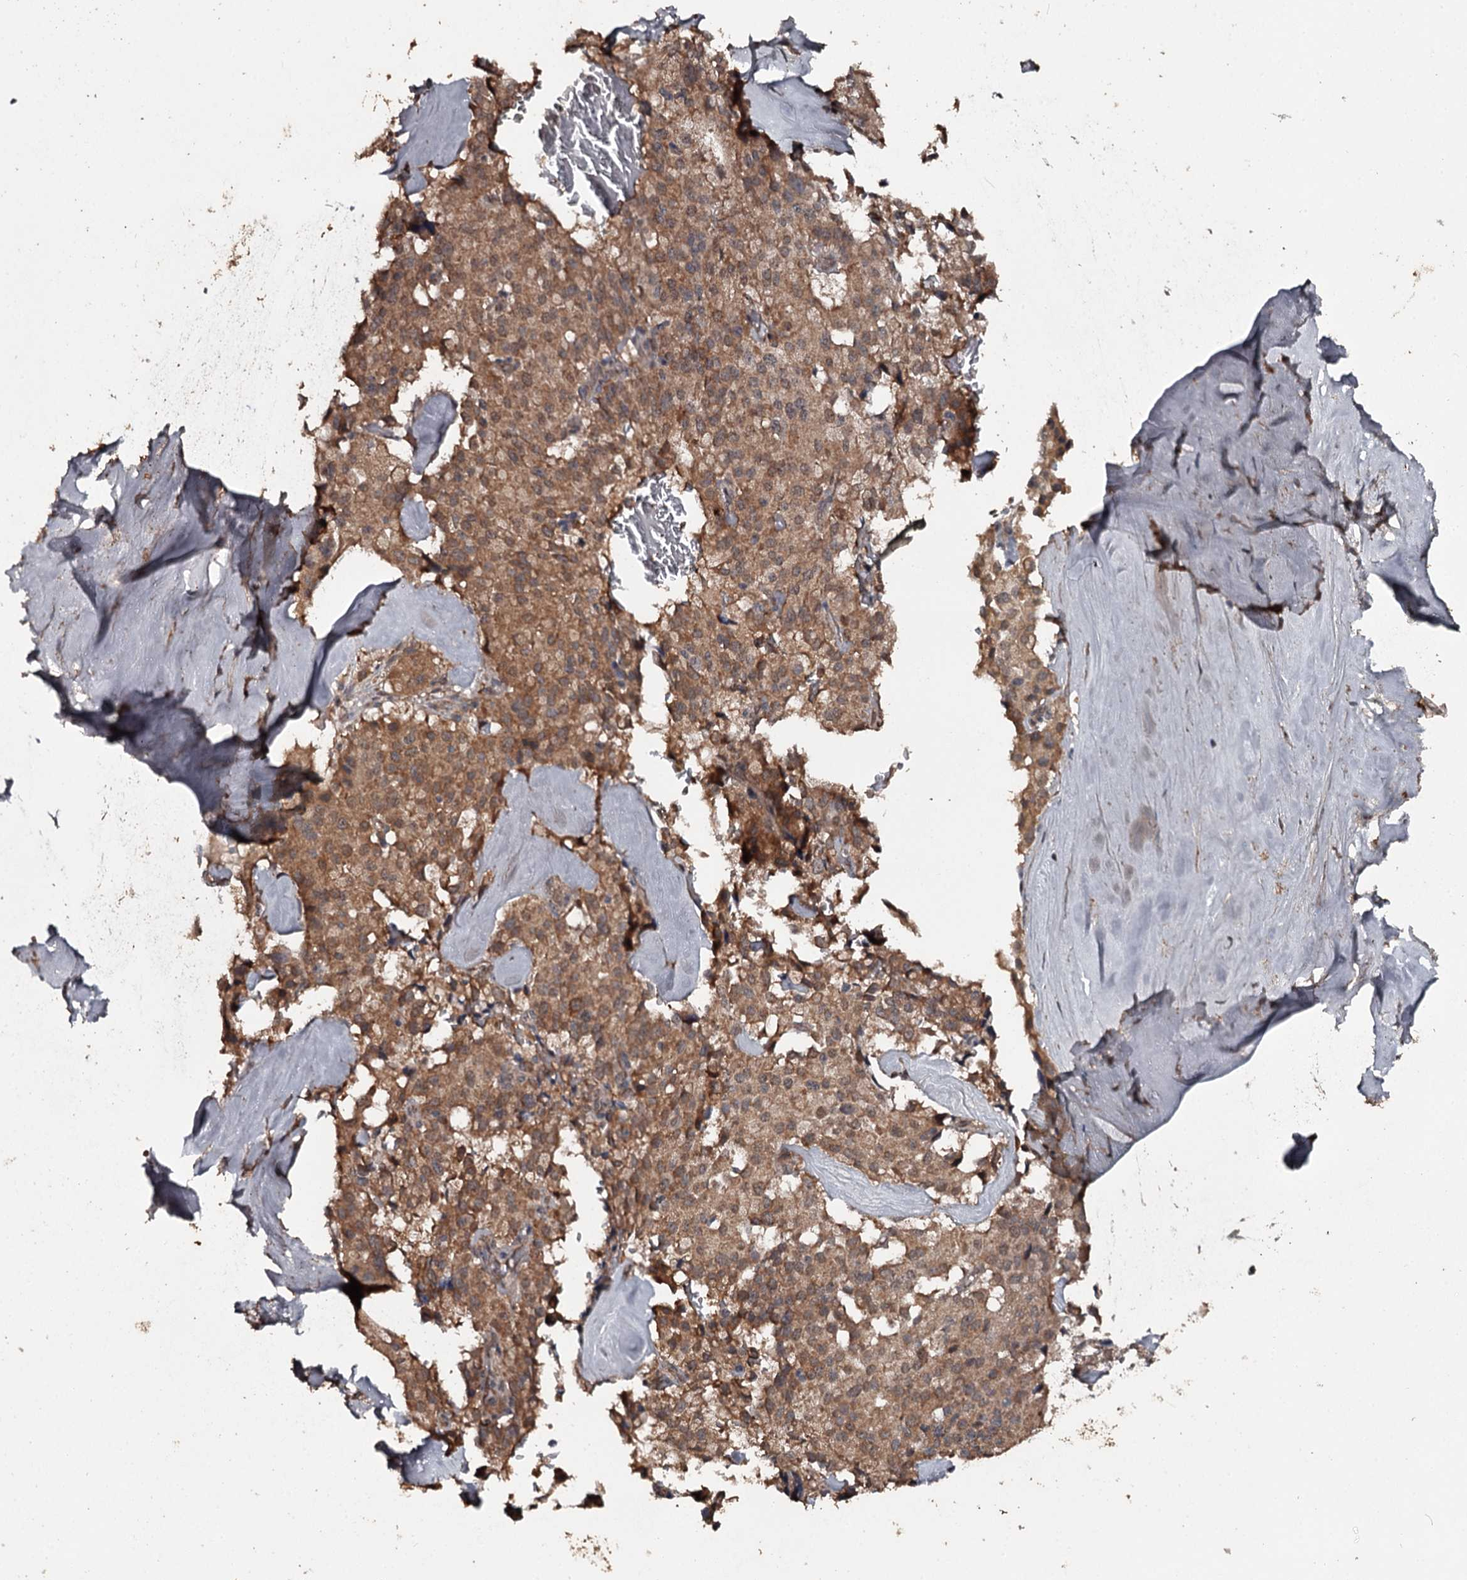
{"staining": {"intensity": "moderate", "quantity": ">75%", "location": "cytoplasmic/membranous"}, "tissue": "pancreatic cancer", "cell_type": "Tumor cells", "image_type": "cancer", "snomed": [{"axis": "morphology", "description": "Adenocarcinoma, NOS"}, {"axis": "topography", "description": "Pancreas"}], "caption": "An IHC micrograph of neoplastic tissue is shown. Protein staining in brown labels moderate cytoplasmic/membranous positivity in adenocarcinoma (pancreatic) within tumor cells. The staining was performed using DAB (3,3'-diaminobenzidine) to visualize the protein expression in brown, while the nuclei were stained in blue with hematoxylin (Magnification: 20x).", "gene": "WIPI1", "patient": {"sex": "male", "age": 65}}